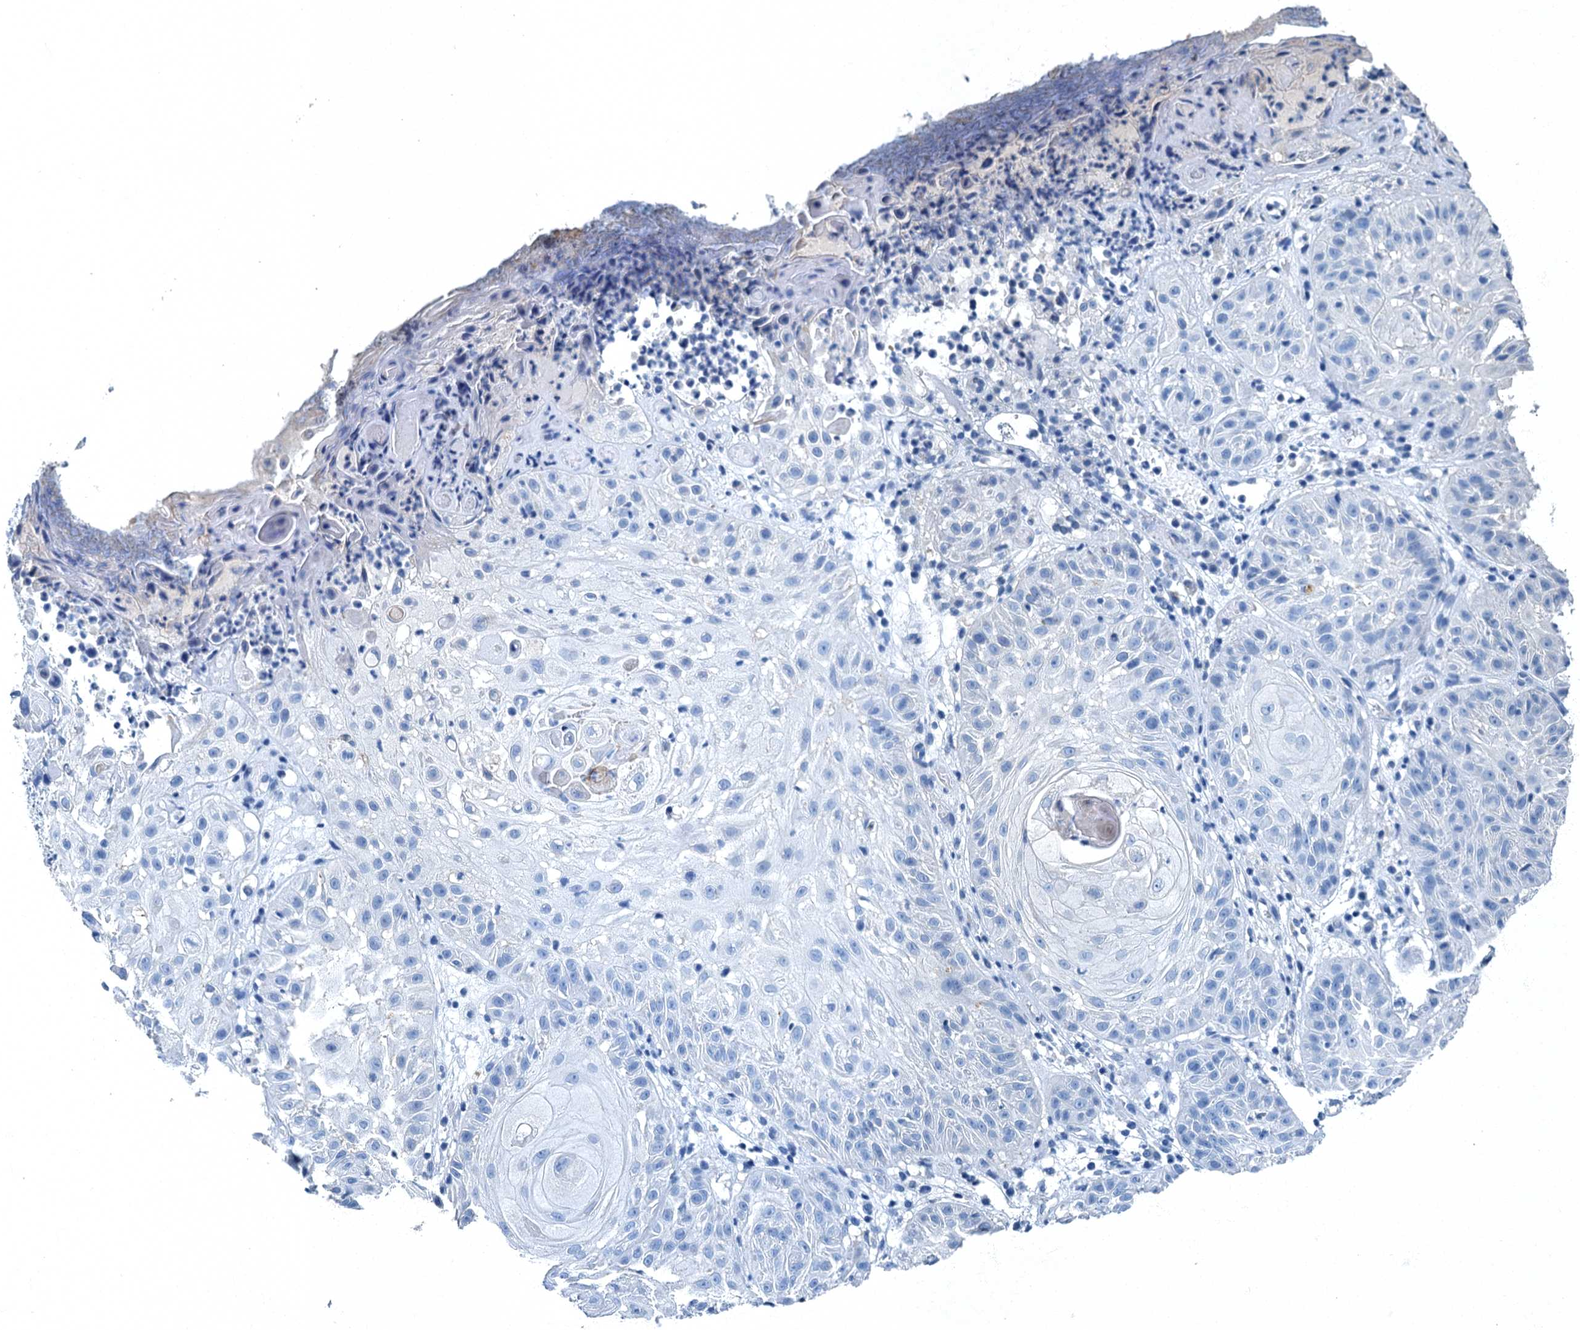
{"staining": {"intensity": "negative", "quantity": "none", "location": "none"}, "tissue": "skin cancer", "cell_type": "Tumor cells", "image_type": "cancer", "snomed": [{"axis": "morphology", "description": "Normal tissue, NOS"}, {"axis": "morphology", "description": "Basal cell carcinoma"}, {"axis": "topography", "description": "Skin"}], "caption": "The photomicrograph displays no staining of tumor cells in skin basal cell carcinoma. (Stains: DAB immunohistochemistry with hematoxylin counter stain, Microscopy: brightfield microscopy at high magnification).", "gene": "GADL1", "patient": {"sex": "male", "age": 93}}